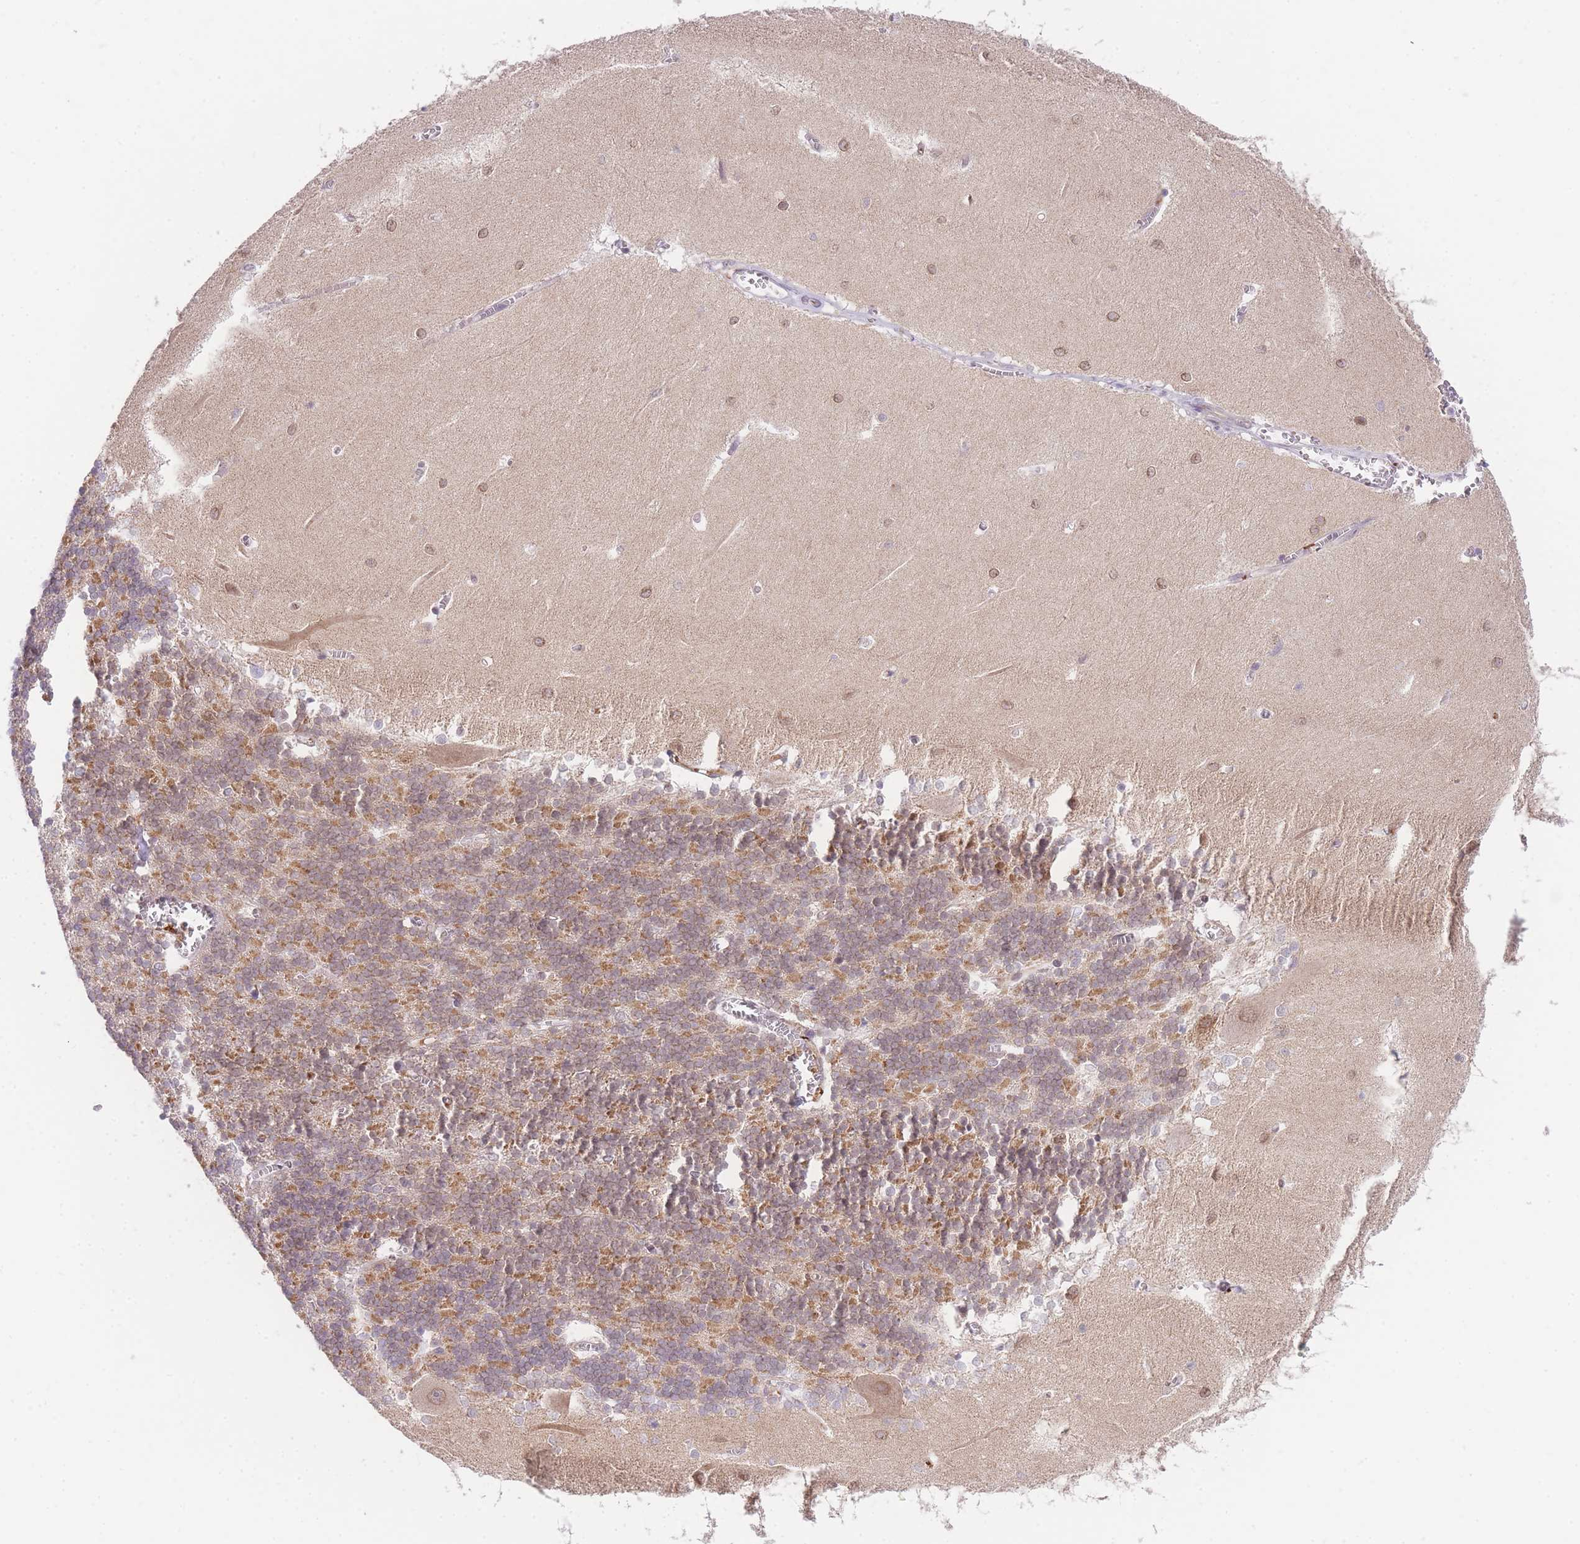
{"staining": {"intensity": "moderate", "quantity": "25%-75%", "location": "cytoplasmic/membranous"}, "tissue": "cerebellum", "cell_type": "Cells in granular layer", "image_type": "normal", "snomed": [{"axis": "morphology", "description": "Normal tissue, NOS"}, {"axis": "topography", "description": "Cerebellum"}], "caption": "DAB immunohistochemical staining of normal human cerebellum shows moderate cytoplasmic/membranous protein positivity in approximately 25%-75% of cells in granular layer.", "gene": "SLC25A33", "patient": {"sex": "male", "age": 37}}